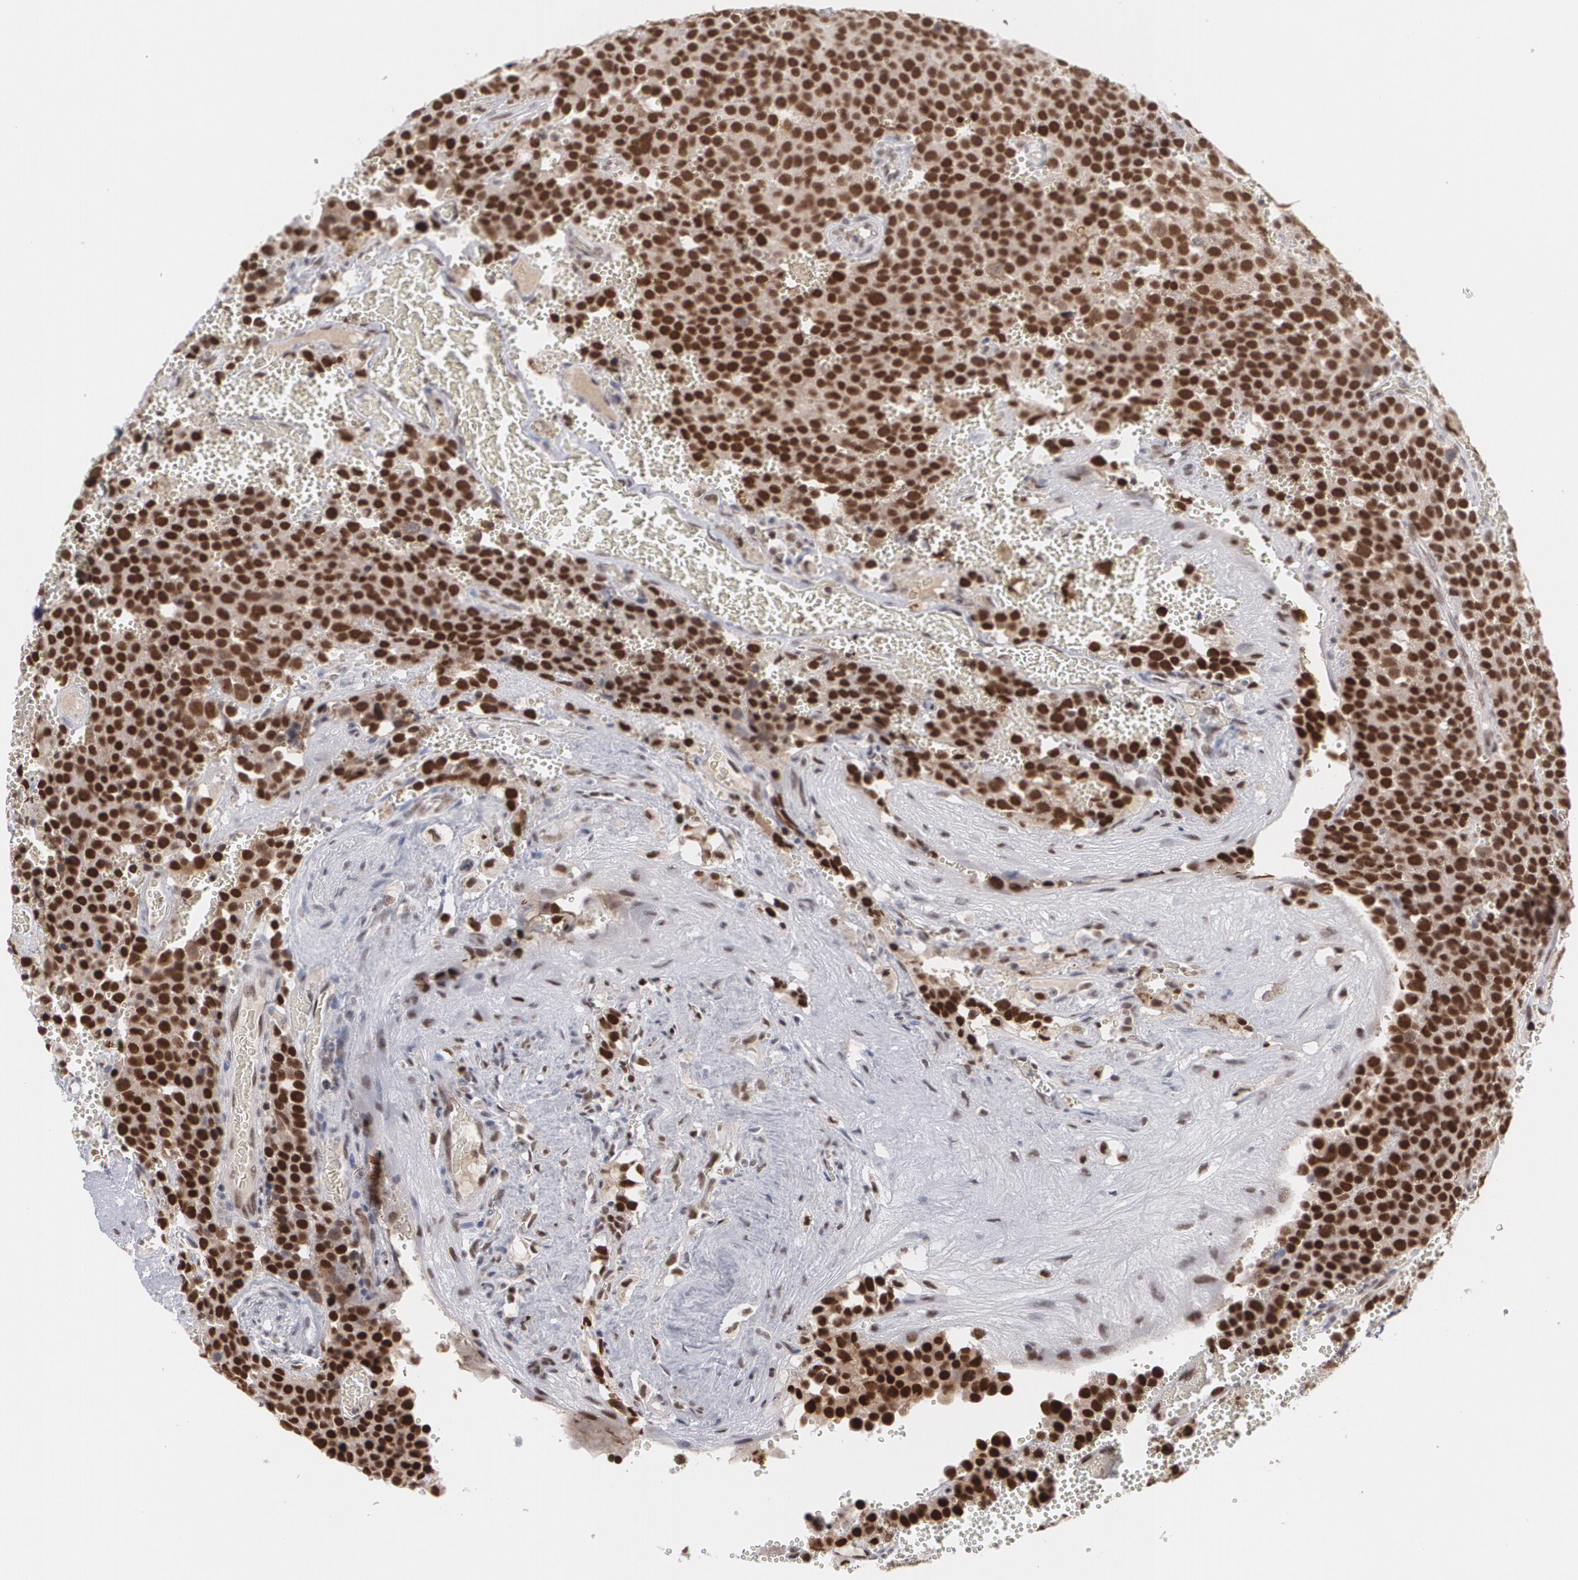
{"staining": {"intensity": "strong", "quantity": ">75%", "location": "cytoplasmic/membranous,nuclear"}, "tissue": "testis cancer", "cell_type": "Tumor cells", "image_type": "cancer", "snomed": [{"axis": "morphology", "description": "Seminoma, NOS"}, {"axis": "topography", "description": "Testis"}], "caption": "The histopathology image shows staining of seminoma (testis), revealing strong cytoplasmic/membranous and nuclear protein staining (brown color) within tumor cells.", "gene": "MCL1", "patient": {"sex": "male", "age": 71}}